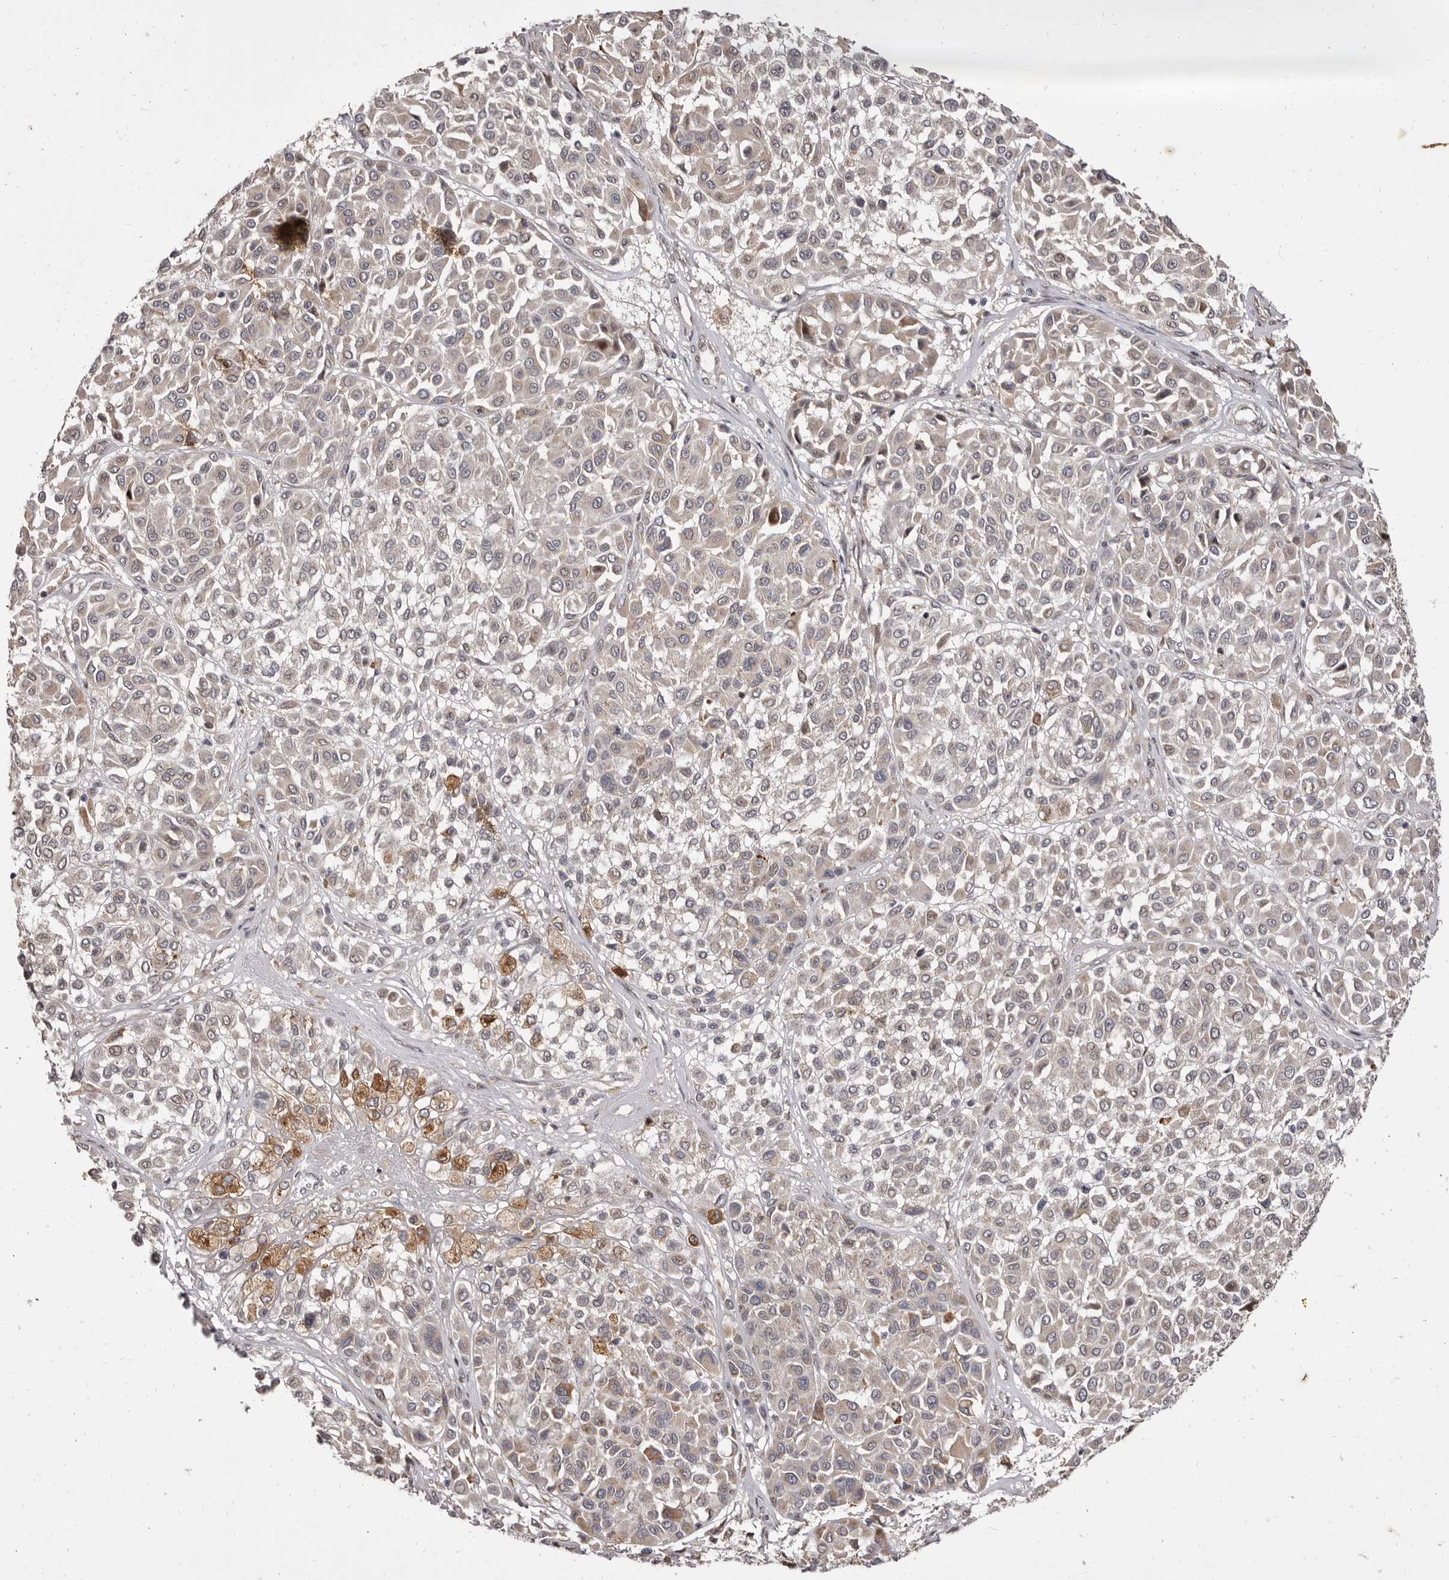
{"staining": {"intensity": "moderate", "quantity": "<25%", "location": "cytoplasmic/membranous"}, "tissue": "melanoma", "cell_type": "Tumor cells", "image_type": "cancer", "snomed": [{"axis": "morphology", "description": "Malignant melanoma, Metastatic site"}, {"axis": "topography", "description": "Soft tissue"}], "caption": "Malignant melanoma (metastatic site) stained with a protein marker reveals moderate staining in tumor cells.", "gene": "ZNF326", "patient": {"sex": "male", "age": 41}}